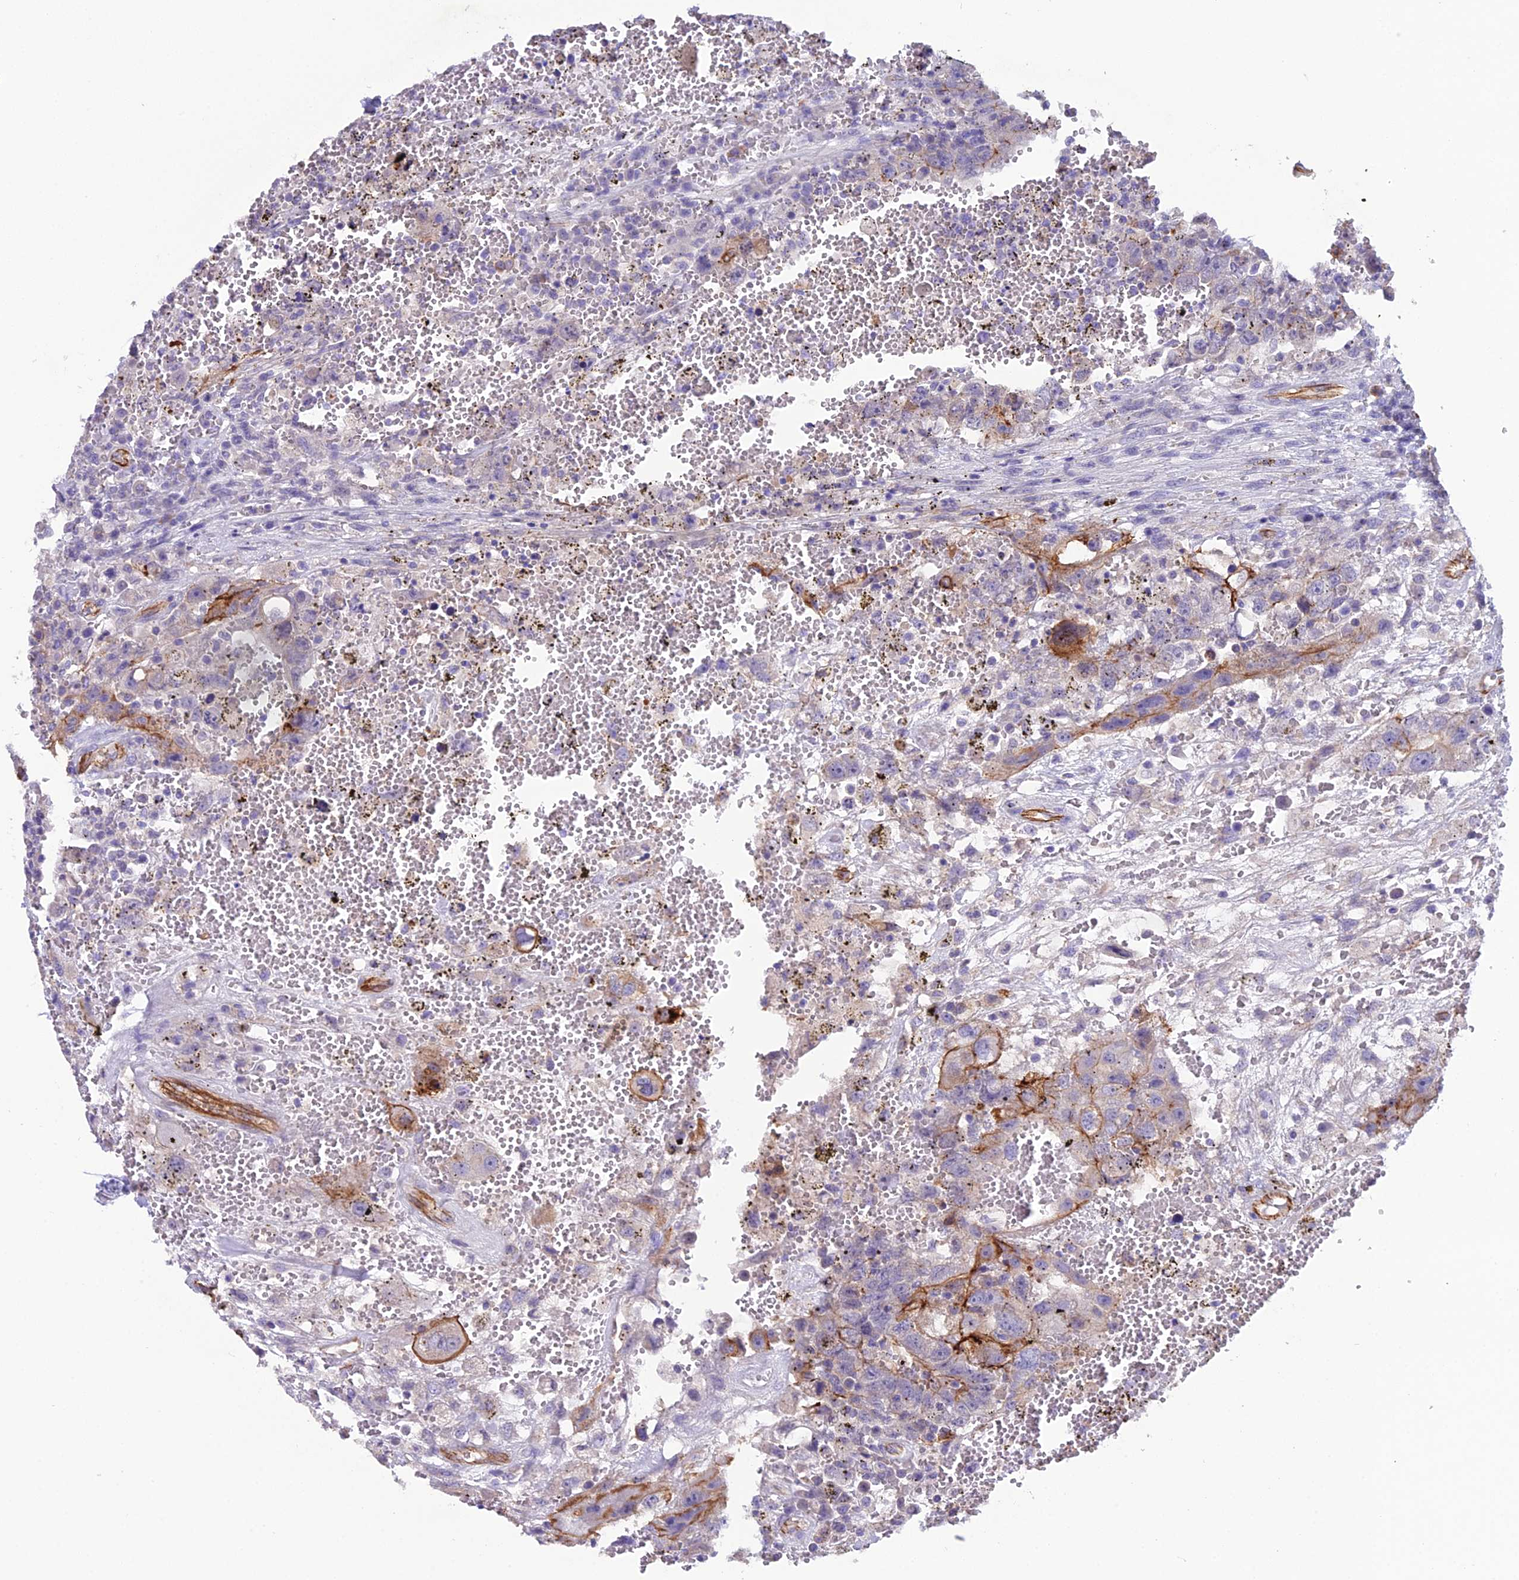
{"staining": {"intensity": "moderate", "quantity": "<25%", "location": "cytoplasmic/membranous"}, "tissue": "testis cancer", "cell_type": "Tumor cells", "image_type": "cancer", "snomed": [{"axis": "morphology", "description": "Carcinoma, Embryonal, NOS"}, {"axis": "topography", "description": "Testis"}], "caption": "Testis embryonal carcinoma stained with DAB (3,3'-diaminobenzidine) IHC shows low levels of moderate cytoplasmic/membranous positivity in about <25% of tumor cells.", "gene": "CFAP47", "patient": {"sex": "male", "age": 26}}